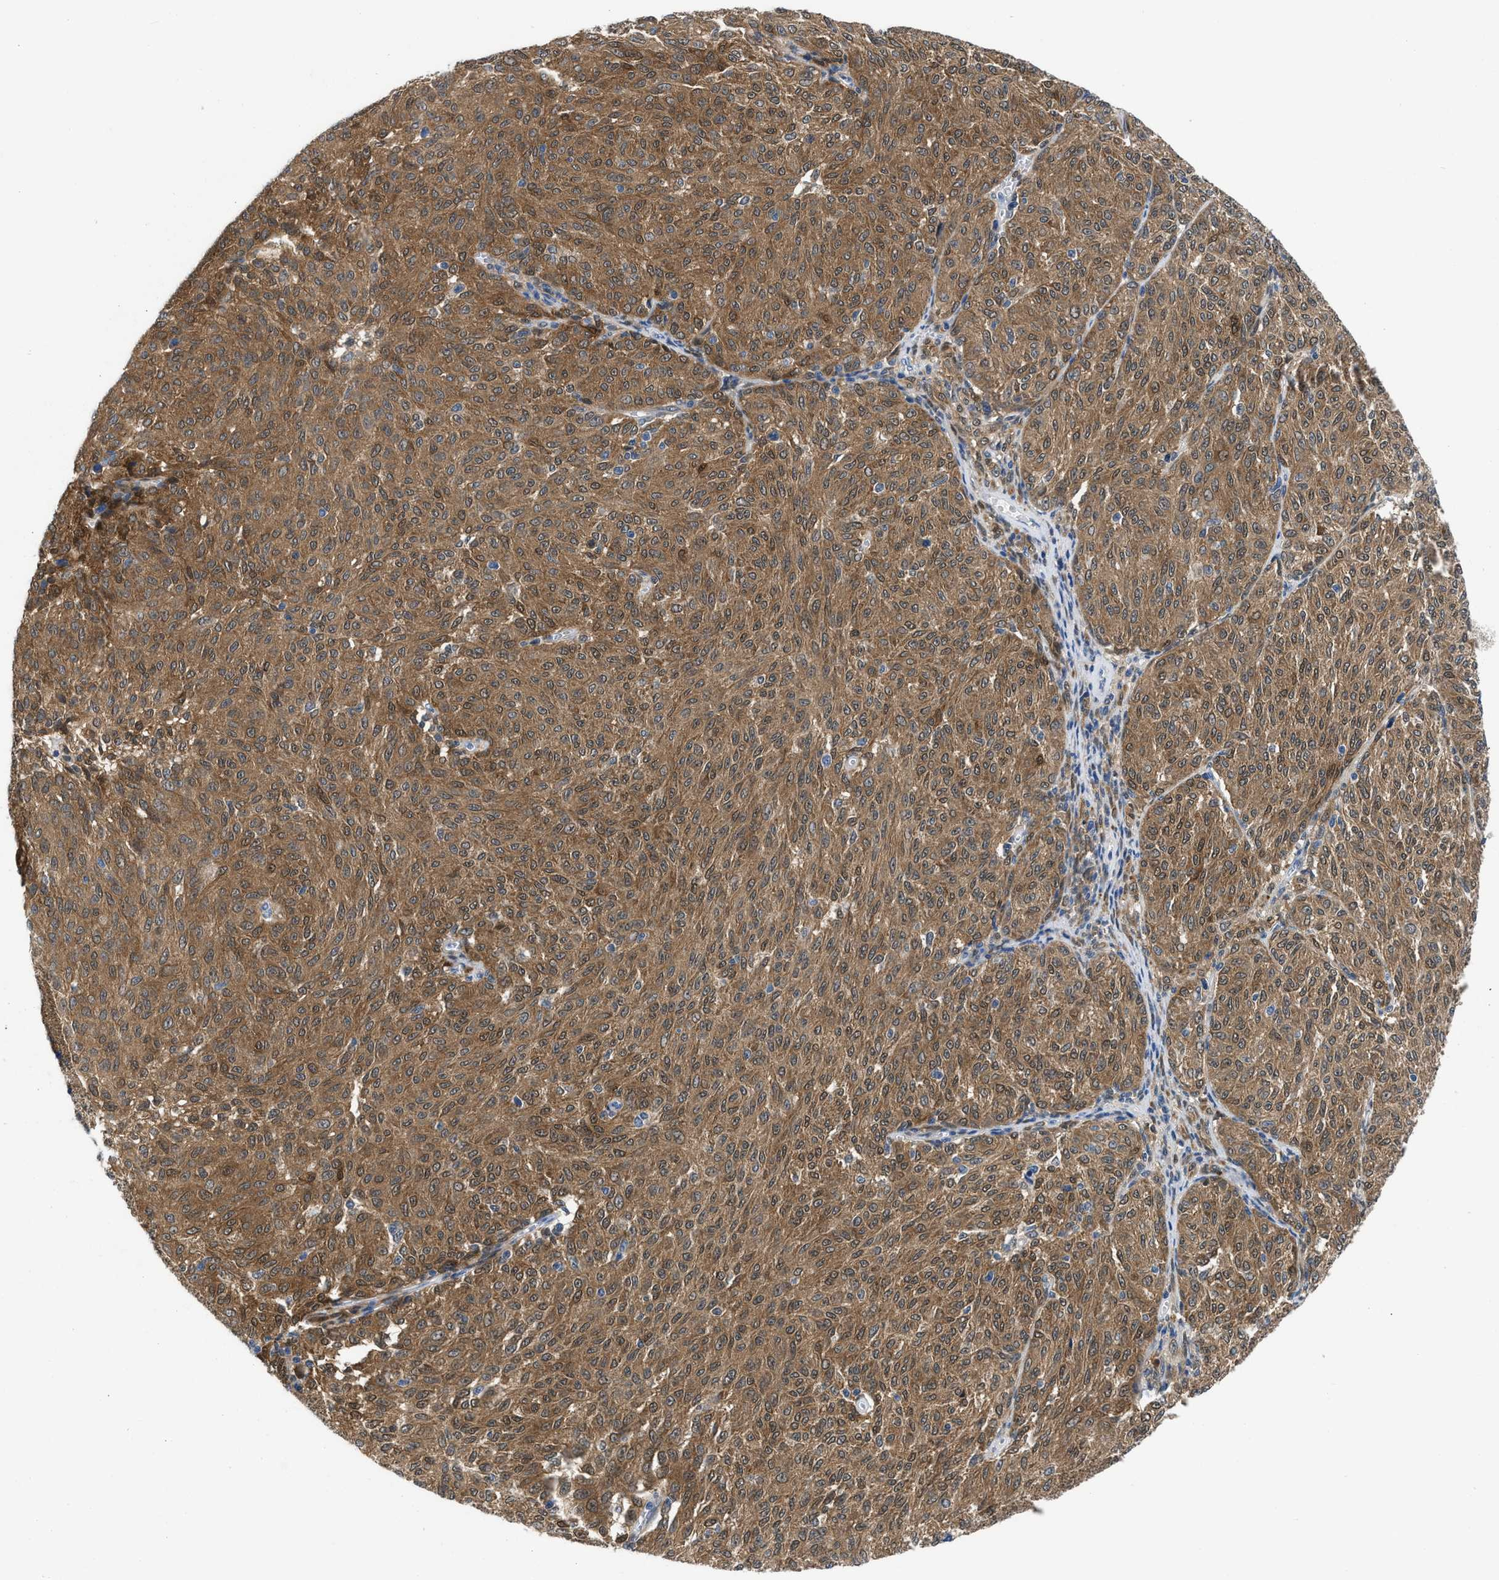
{"staining": {"intensity": "moderate", "quantity": ">75%", "location": "cytoplasmic/membranous,nuclear"}, "tissue": "melanoma", "cell_type": "Tumor cells", "image_type": "cancer", "snomed": [{"axis": "morphology", "description": "Malignant melanoma, NOS"}, {"axis": "topography", "description": "Skin"}], "caption": "Brown immunohistochemical staining in human melanoma demonstrates moderate cytoplasmic/membranous and nuclear positivity in about >75% of tumor cells.", "gene": "CBR1", "patient": {"sex": "female", "age": 72}}